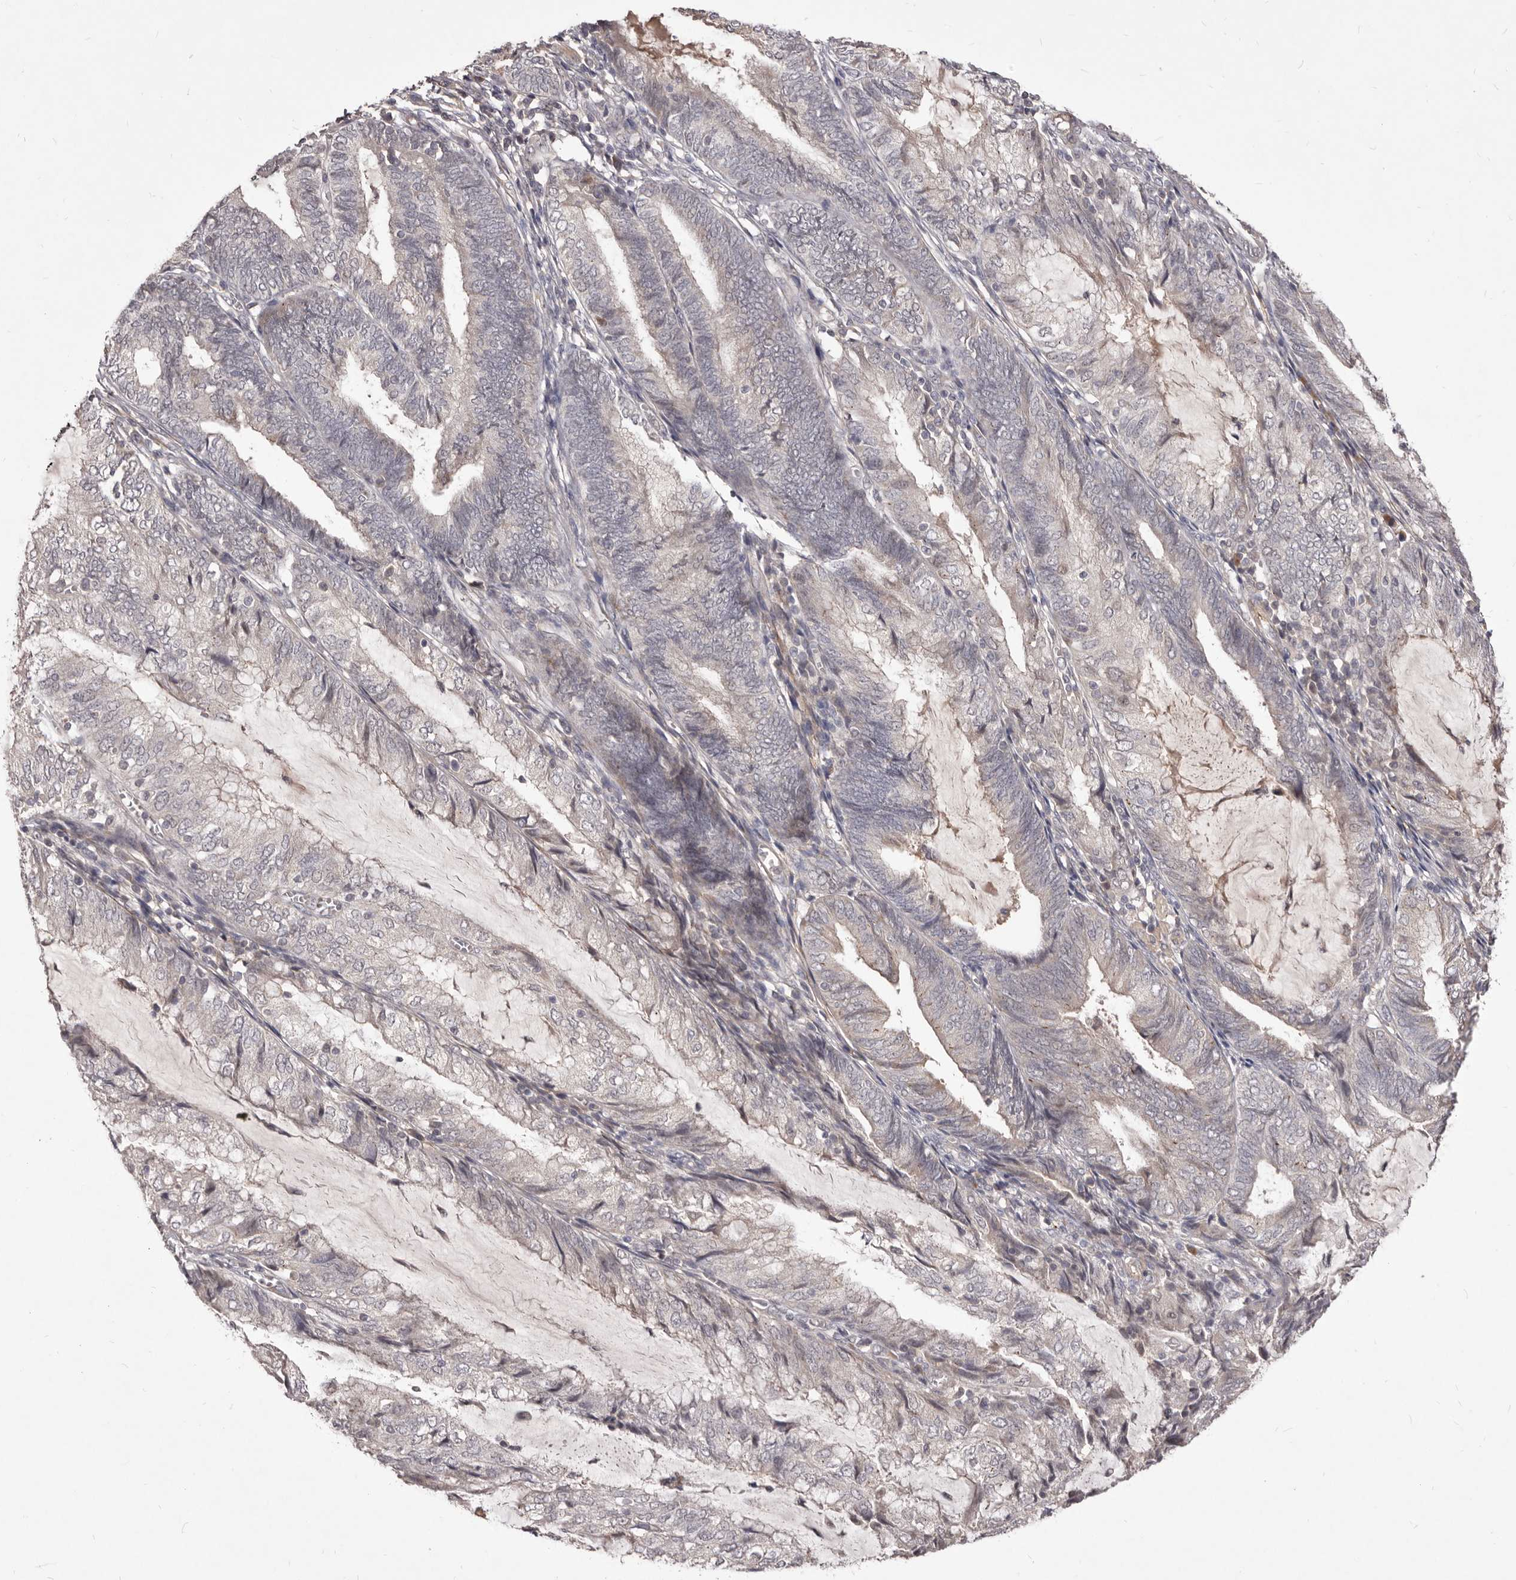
{"staining": {"intensity": "negative", "quantity": "none", "location": "none"}, "tissue": "endometrial cancer", "cell_type": "Tumor cells", "image_type": "cancer", "snomed": [{"axis": "morphology", "description": "Adenocarcinoma, NOS"}, {"axis": "topography", "description": "Endometrium"}], "caption": "Tumor cells show no significant protein positivity in endometrial cancer.", "gene": "HBS1L", "patient": {"sex": "female", "age": 81}}